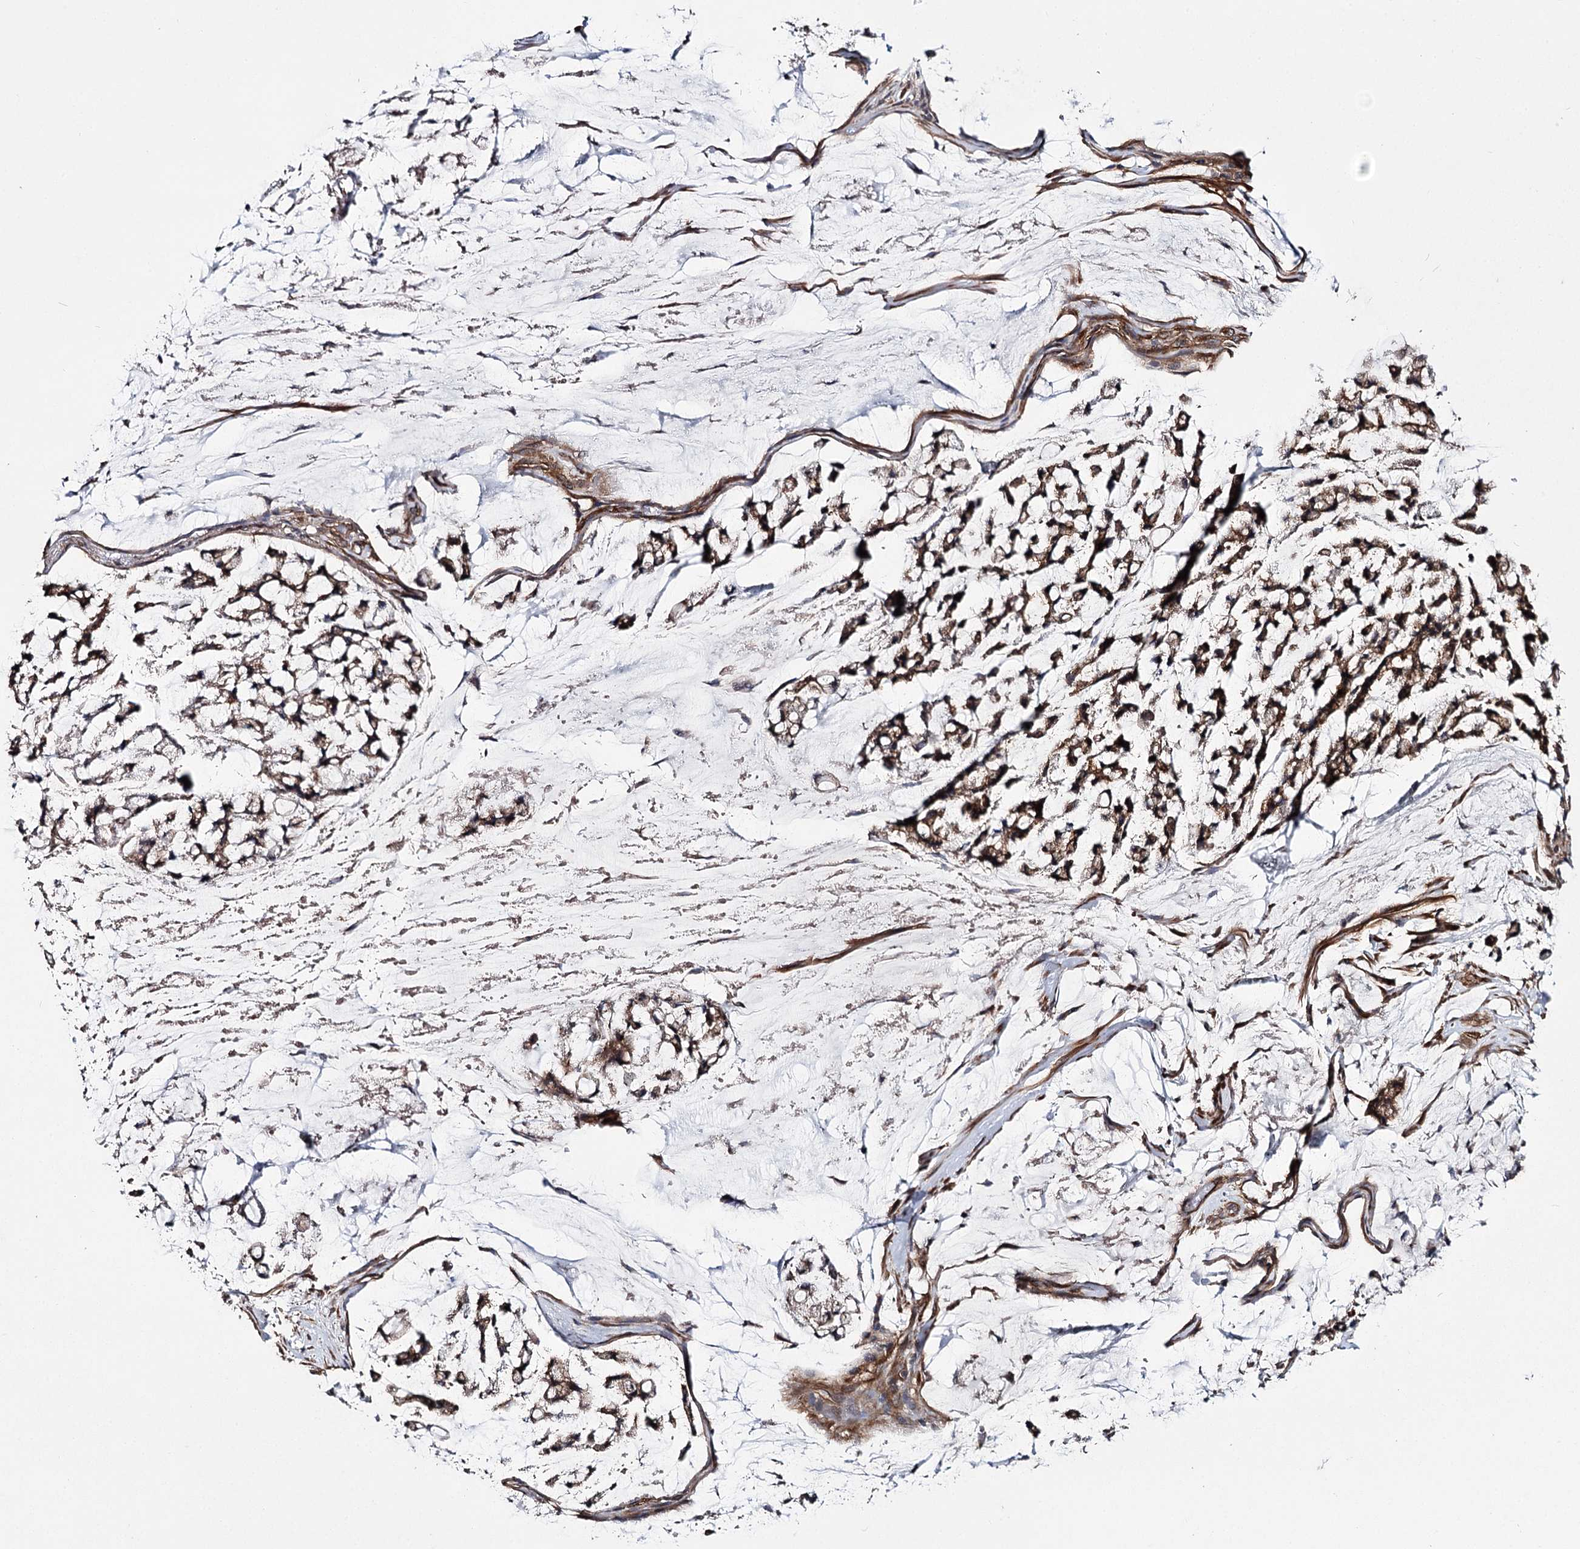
{"staining": {"intensity": "moderate", "quantity": ">75%", "location": "cytoplasmic/membranous"}, "tissue": "stomach cancer", "cell_type": "Tumor cells", "image_type": "cancer", "snomed": [{"axis": "morphology", "description": "Adenocarcinoma, NOS"}, {"axis": "topography", "description": "Stomach, lower"}], "caption": "Immunohistochemical staining of stomach adenocarcinoma shows medium levels of moderate cytoplasmic/membranous positivity in approximately >75% of tumor cells.", "gene": "MYO1C", "patient": {"sex": "male", "age": 67}}